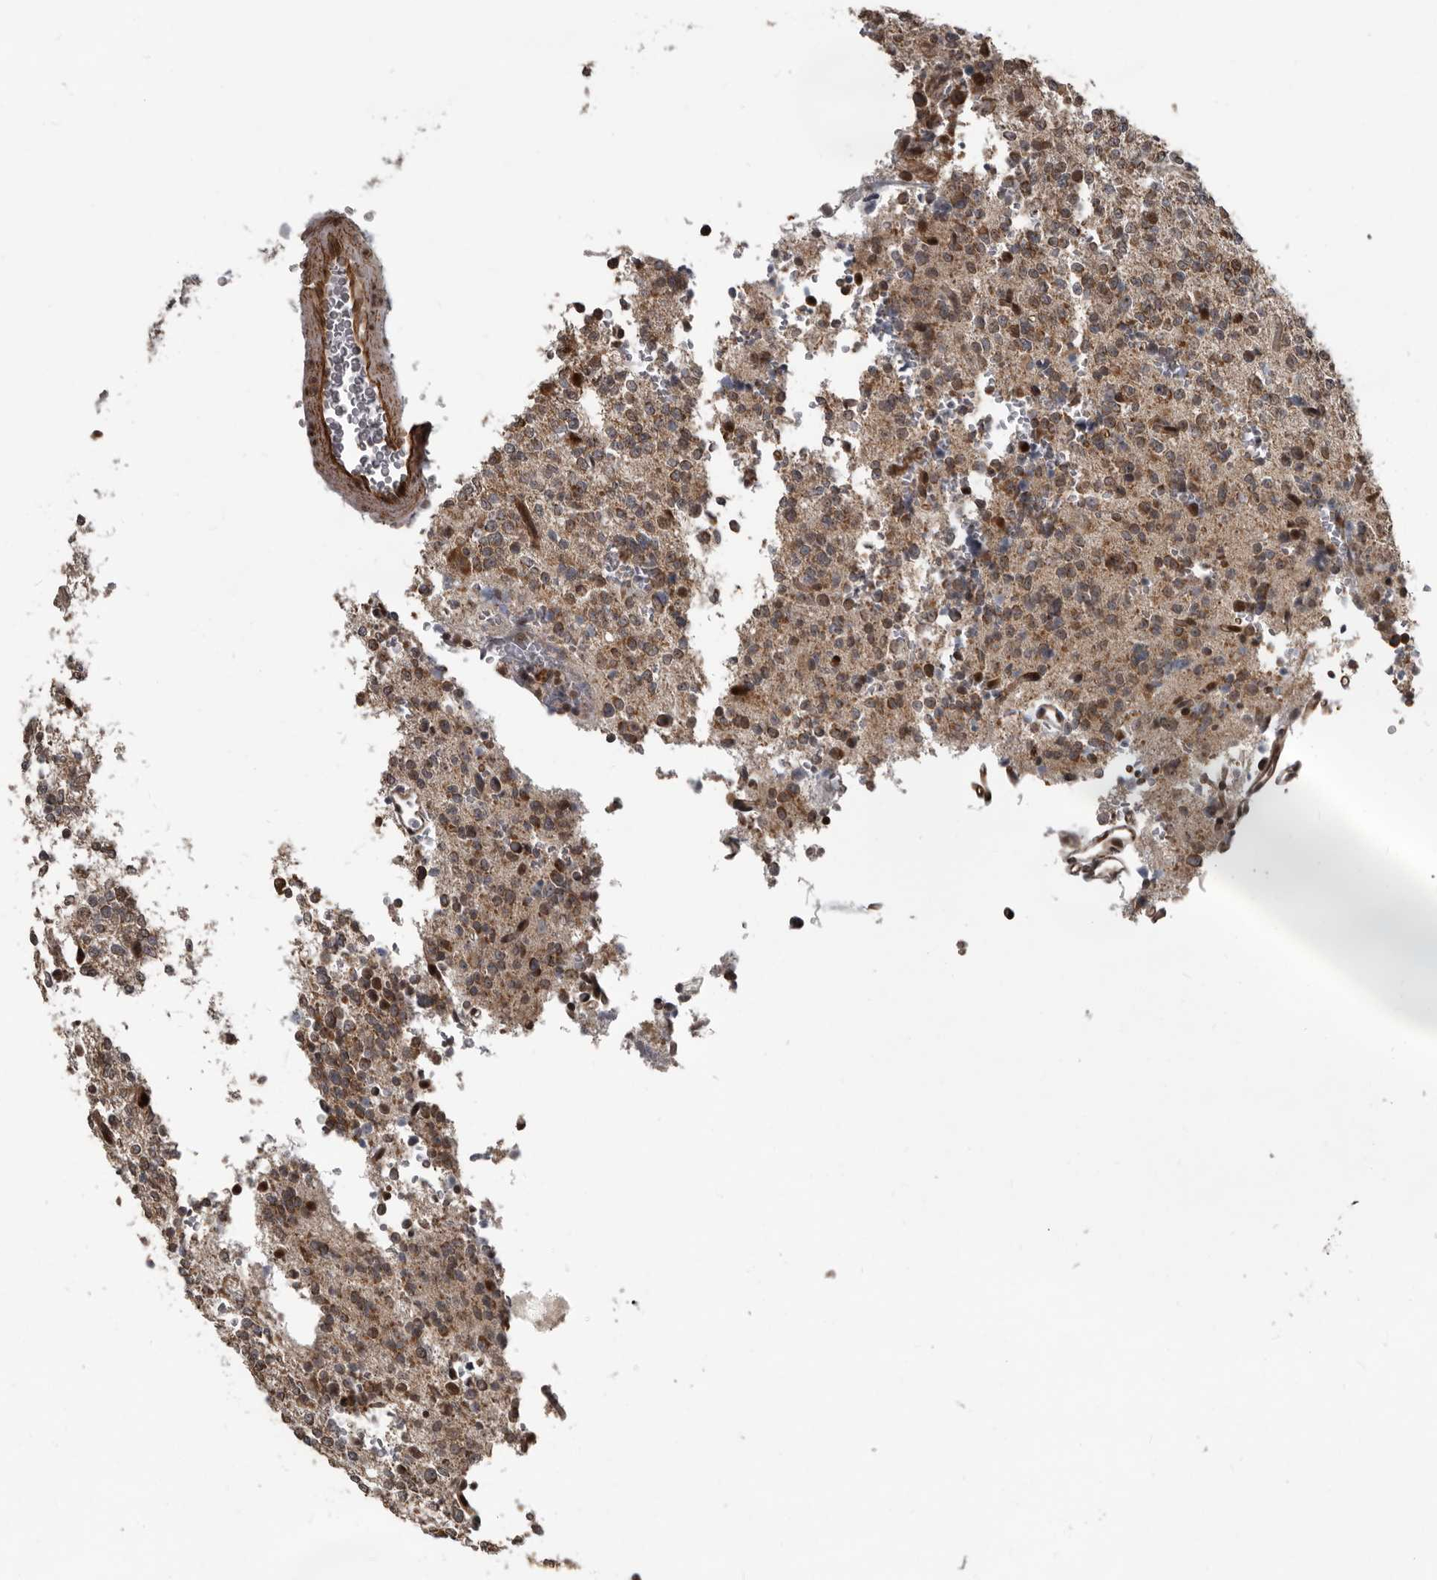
{"staining": {"intensity": "moderate", "quantity": ">75%", "location": "cytoplasmic/membranous"}, "tissue": "glioma", "cell_type": "Tumor cells", "image_type": "cancer", "snomed": [{"axis": "morphology", "description": "Glioma, malignant, High grade"}, {"axis": "topography", "description": "Brain"}], "caption": "Moderate cytoplasmic/membranous positivity for a protein is identified in about >75% of tumor cells of malignant glioma (high-grade) using immunohistochemistry.", "gene": "CHD1L", "patient": {"sex": "female", "age": 62}}